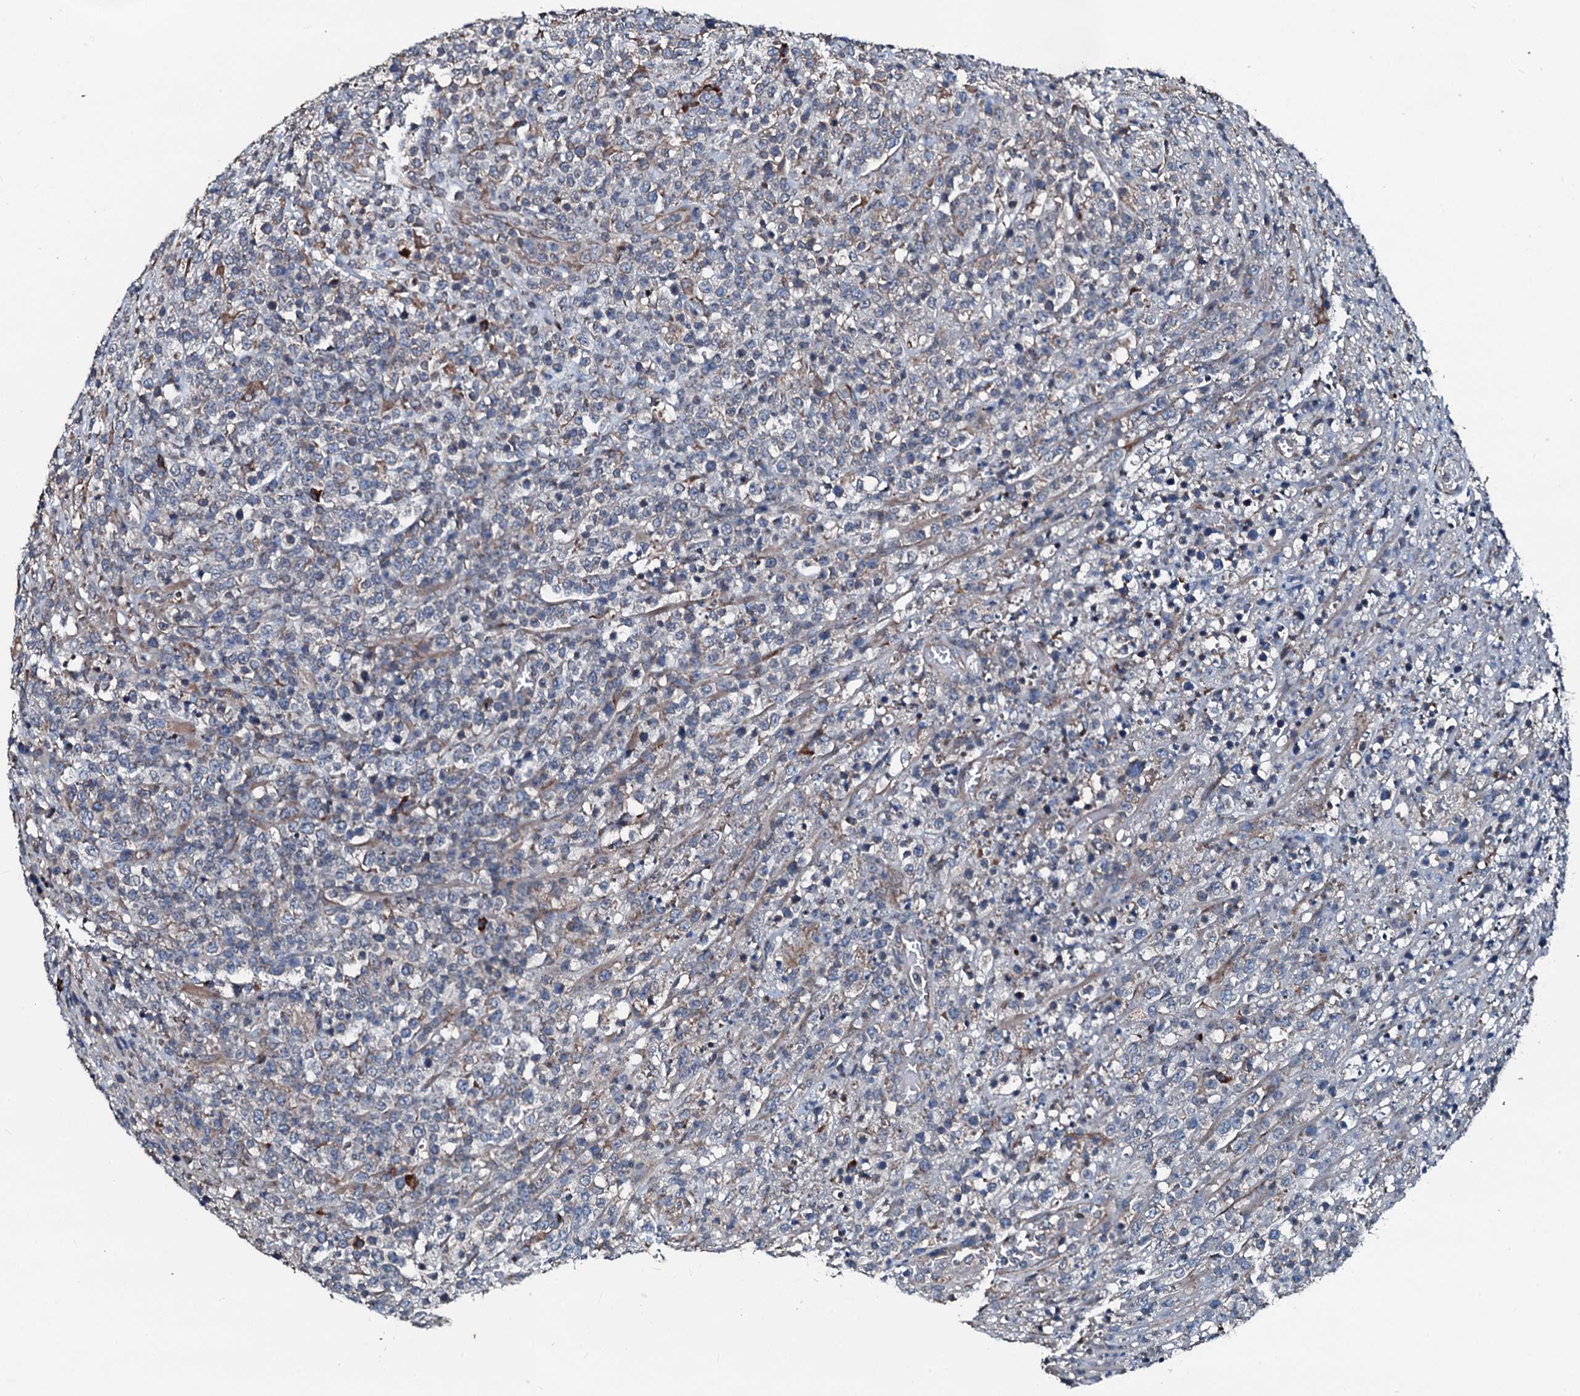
{"staining": {"intensity": "negative", "quantity": "none", "location": "none"}, "tissue": "lymphoma", "cell_type": "Tumor cells", "image_type": "cancer", "snomed": [{"axis": "morphology", "description": "Malignant lymphoma, non-Hodgkin's type, High grade"}, {"axis": "topography", "description": "Colon"}], "caption": "Lymphoma stained for a protein using immunohistochemistry displays no expression tumor cells.", "gene": "ACSS3", "patient": {"sex": "female", "age": 53}}